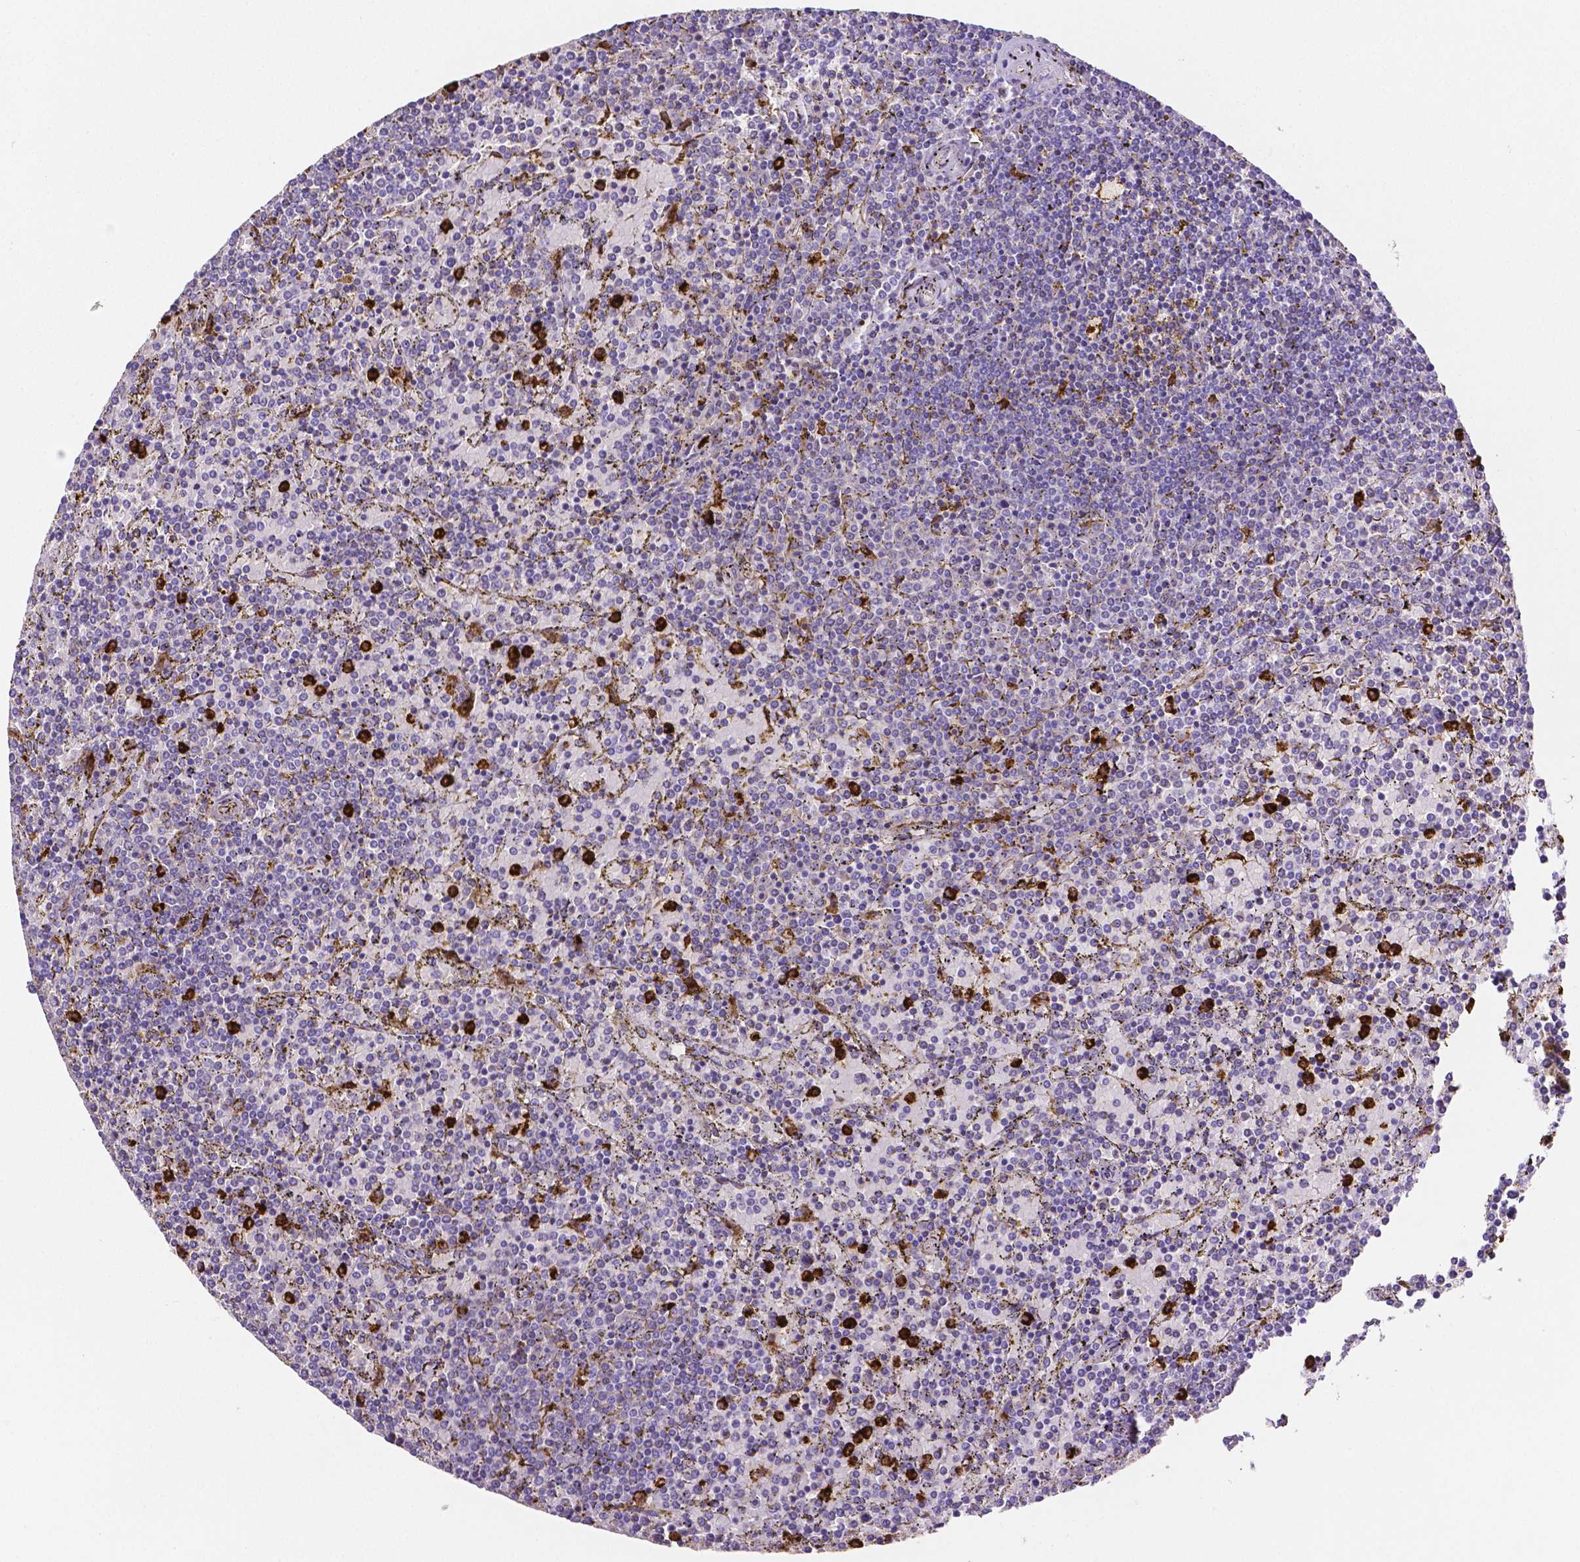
{"staining": {"intensity": "negative", "quantity": "none", "location": "none"}, "tissue": "lymphoma", "cell_type": "Tumor cells", "image_type": "cancer", "snomed": [{"axis": "morphology", "description": "Malignant lymphoma, non-Hodgkin's type, Low grade"}, {"axis": "topography", "description": "Spleen"}], "caption": "Tumor cells are negative for protein expression in human low-grade malignant lymphoma, non-Hodgkin's type.", "gene": "MMP9", "patient": {"sex": "female", "age": 77}}